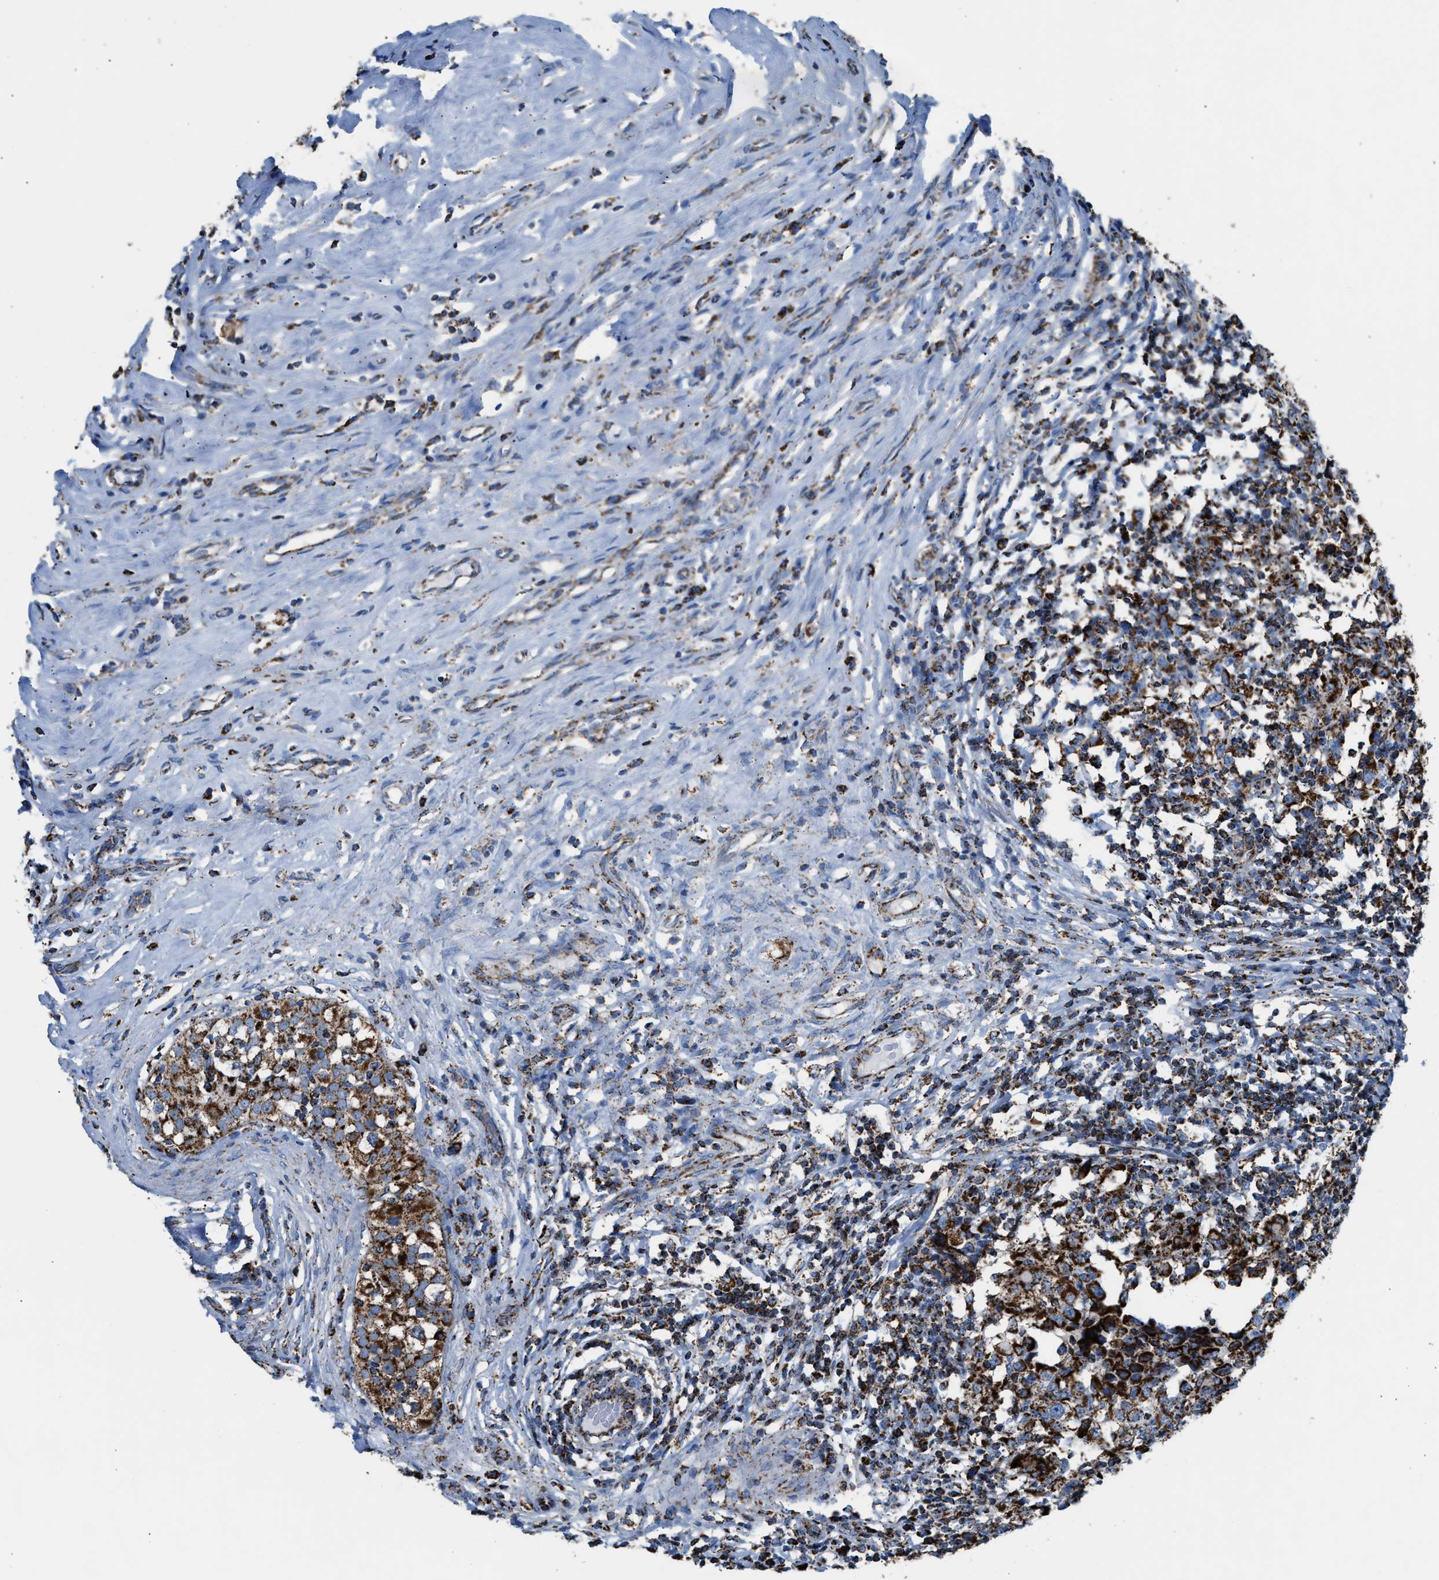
{"staining": {"intensity": "strong", "quantity": ">75%", "location": "cytoplasmic/membranous"}, "tissue": "testis cancer", "cell_type": "Tumor cells", "image_type": "cancer", "snomed": [{"axis": "morphology", "description": "Carcinoma, Embryonal, NOS"}, {"axis": "topography", "description": "Testis"}], "caption": "Protein staining by immunohistochemistry shows strong cytoplasmic/membranous staining in about >75% of tumor cells in embryonal carcinoma (testis). The staining is performed using DAB brown chromogen to label protein expression. The nuclei are counter-stained blue using hematoxylin.", "gene": "ECHS1", "patient": {"sex": "male", "age": 21}}